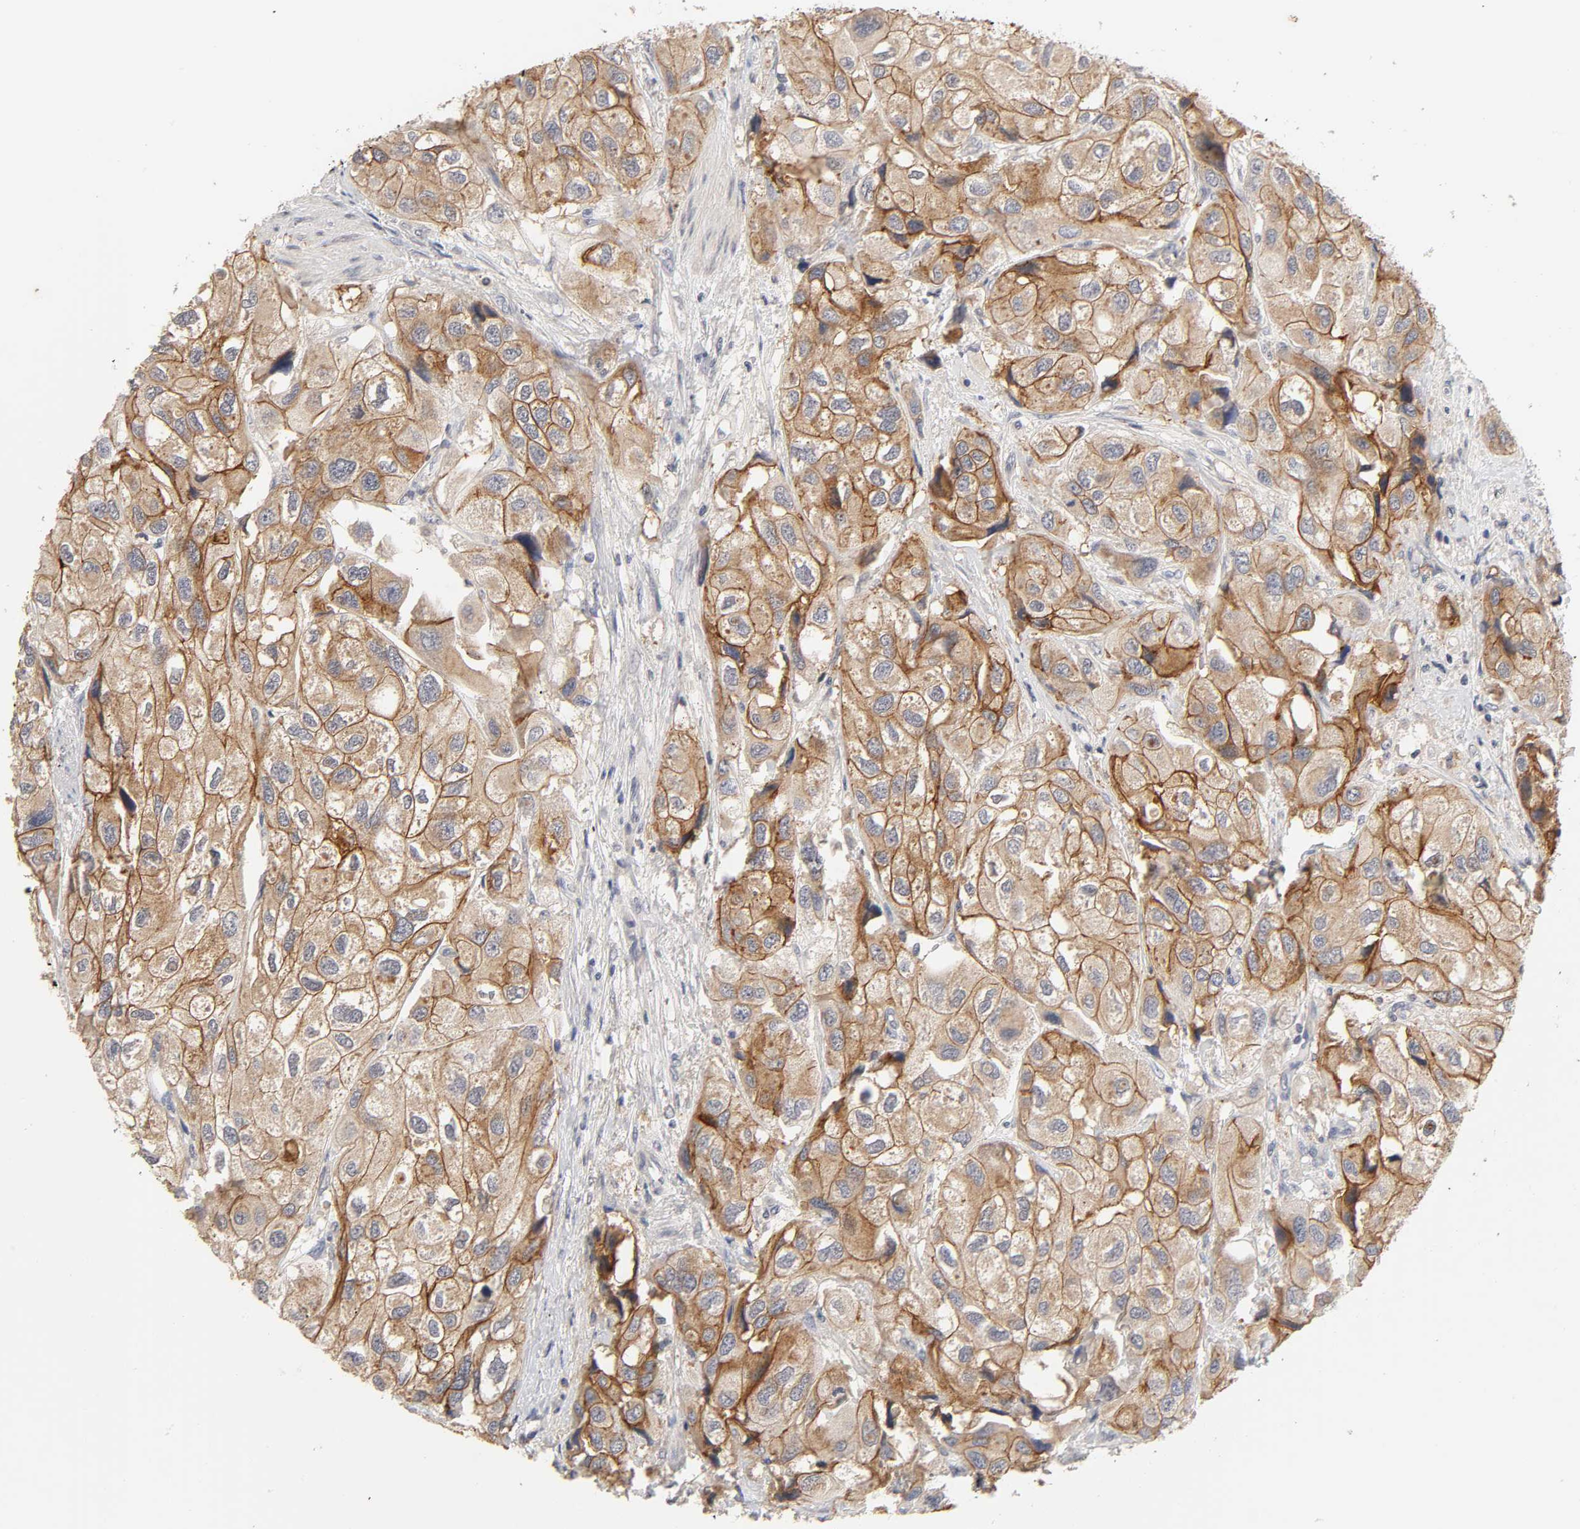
{"staining": {"intensity": "moderate", "quantity": ">75%", "location": "cytoplasmic/membranous"}, "tissue": "urothelial cancer", "cell_type": "Tumor cells", "image_type": "cancer", "snomed": [{"axis": "morphology", "description": "Urothelial carcinoma, High grade"}, {"axis": "topography", "description": "Urinary bladder"}], "caption": "Immunohistochemistry (IHC) micrograph of human urothelial carcinoma (high-grade) stained for a protein (brown), which demonstrates medium levels of moderate cytoplasmic/membranous staining in approximately >75% of tumor cells.", "gene": "CXADR", "patient": {"sex": "female", "age": 64}}